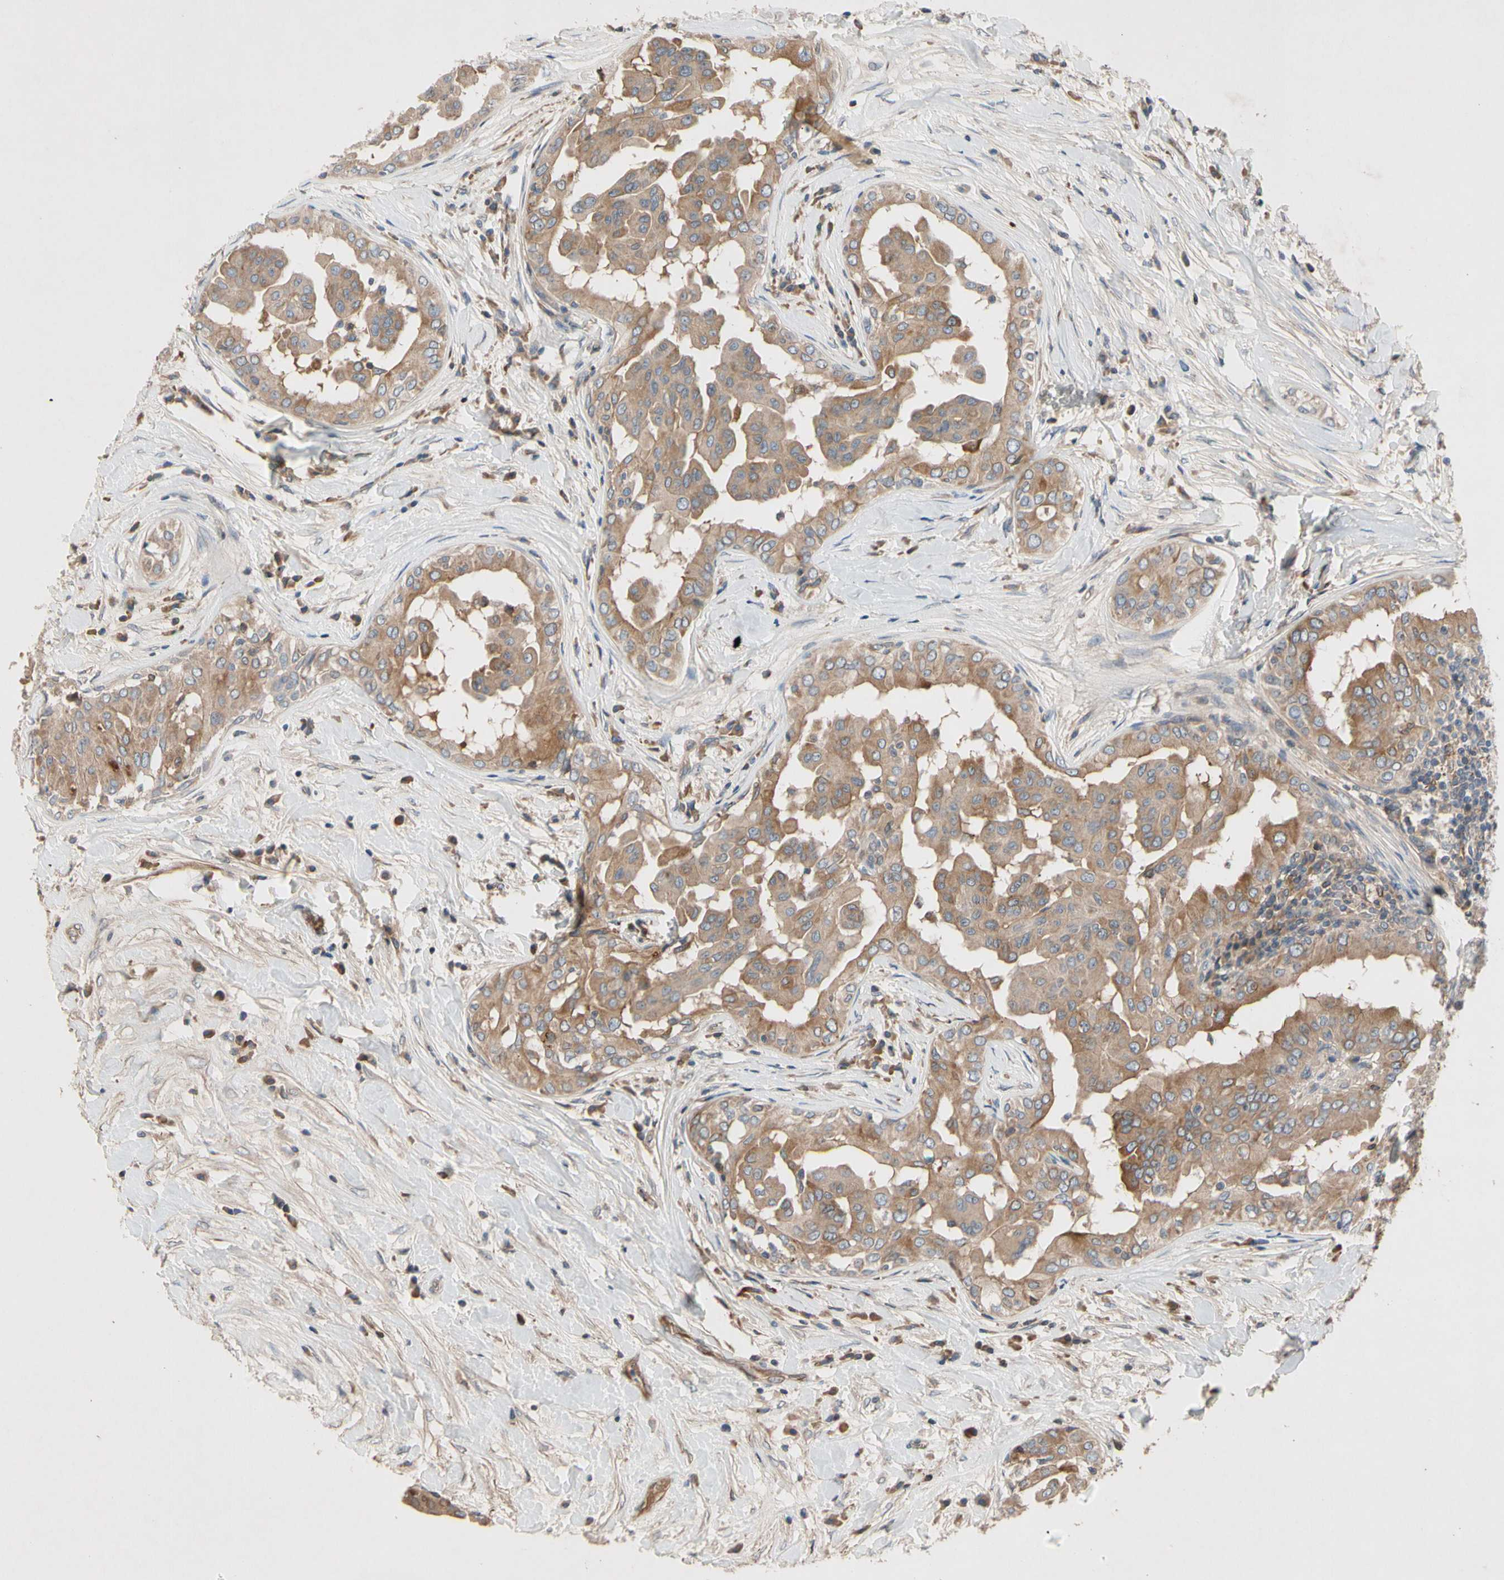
{"staining": {"intensity": "moderate", "quantity": ">75%", "location": "cytoplasmic/membranous"}, "tissue": "thyroid cancer", "cell_type": "Tumor cells", "image_type": "cancer", "snomed": [{"axis": "morphology", "description": "Papillary adenocarcinoma, NOS"}, {"axis": "topography", "description": "Thyroid gland"}], "caption": "Protein expression by IHC displays moderate cytoplasmic/membranous staining in approximately >75% of tumor cells in thyroid cancer (papillary adenocarcinoma).", "gene": "CRTAC1", "patient": {"sex": "male", "age": 33}}